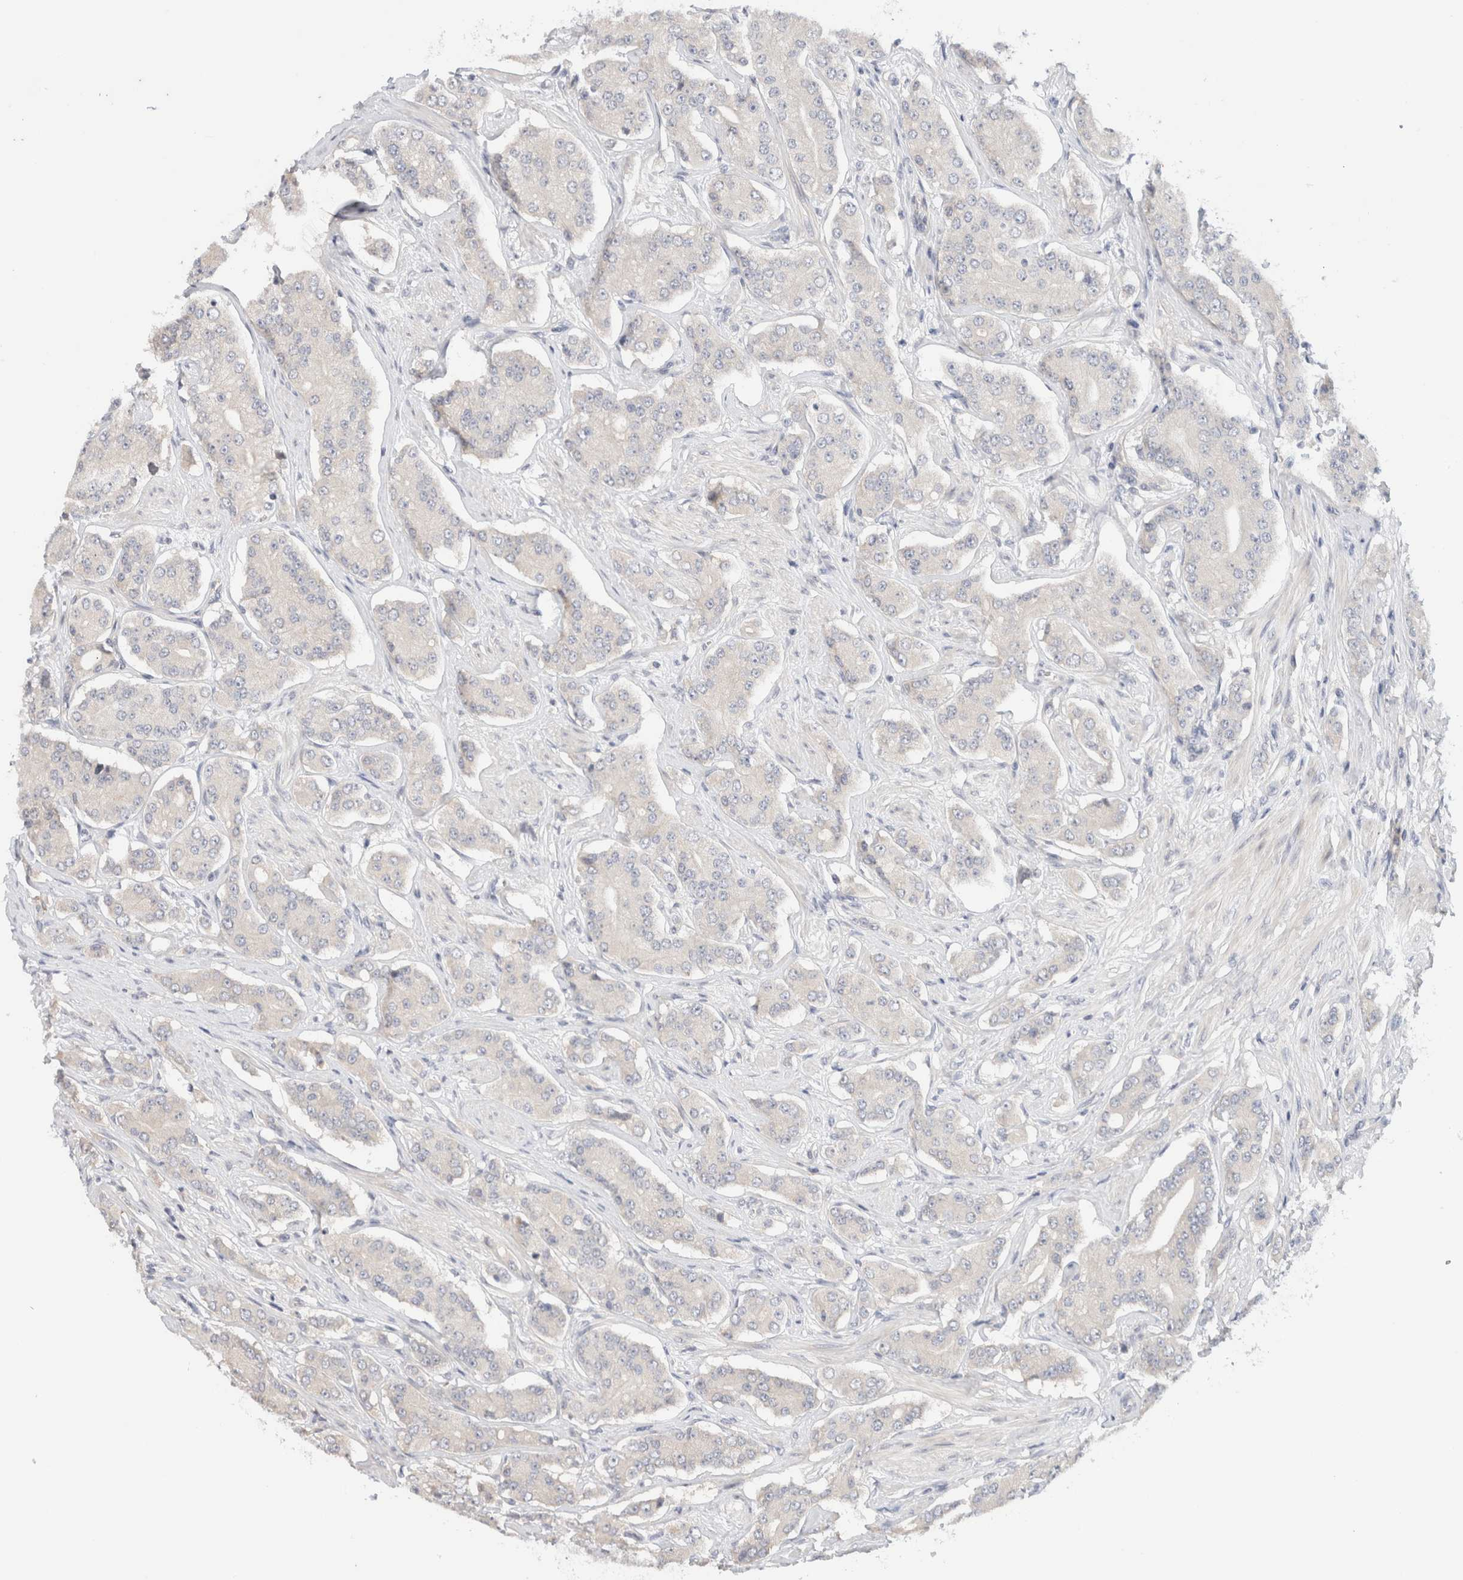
{"staining": {"intensity": "negative", "quantity": "none", "location": "none"}, "tissue": "prostate cancer", "cell_type": "Tumor cells", "image_type": "cancer", "snomed": [{"axis": "morphology", "description": "Adenocarcinoma, High grade"}, {"axis": "topography", "description": "Prostate"}], "caption": "Protein analysis of prostate cancer (high-grade adenocarcinoma) shows no significant positivity in tumor cells.", "gene": "SPRTN", "patient": {"sex": "male", "age": 71}}